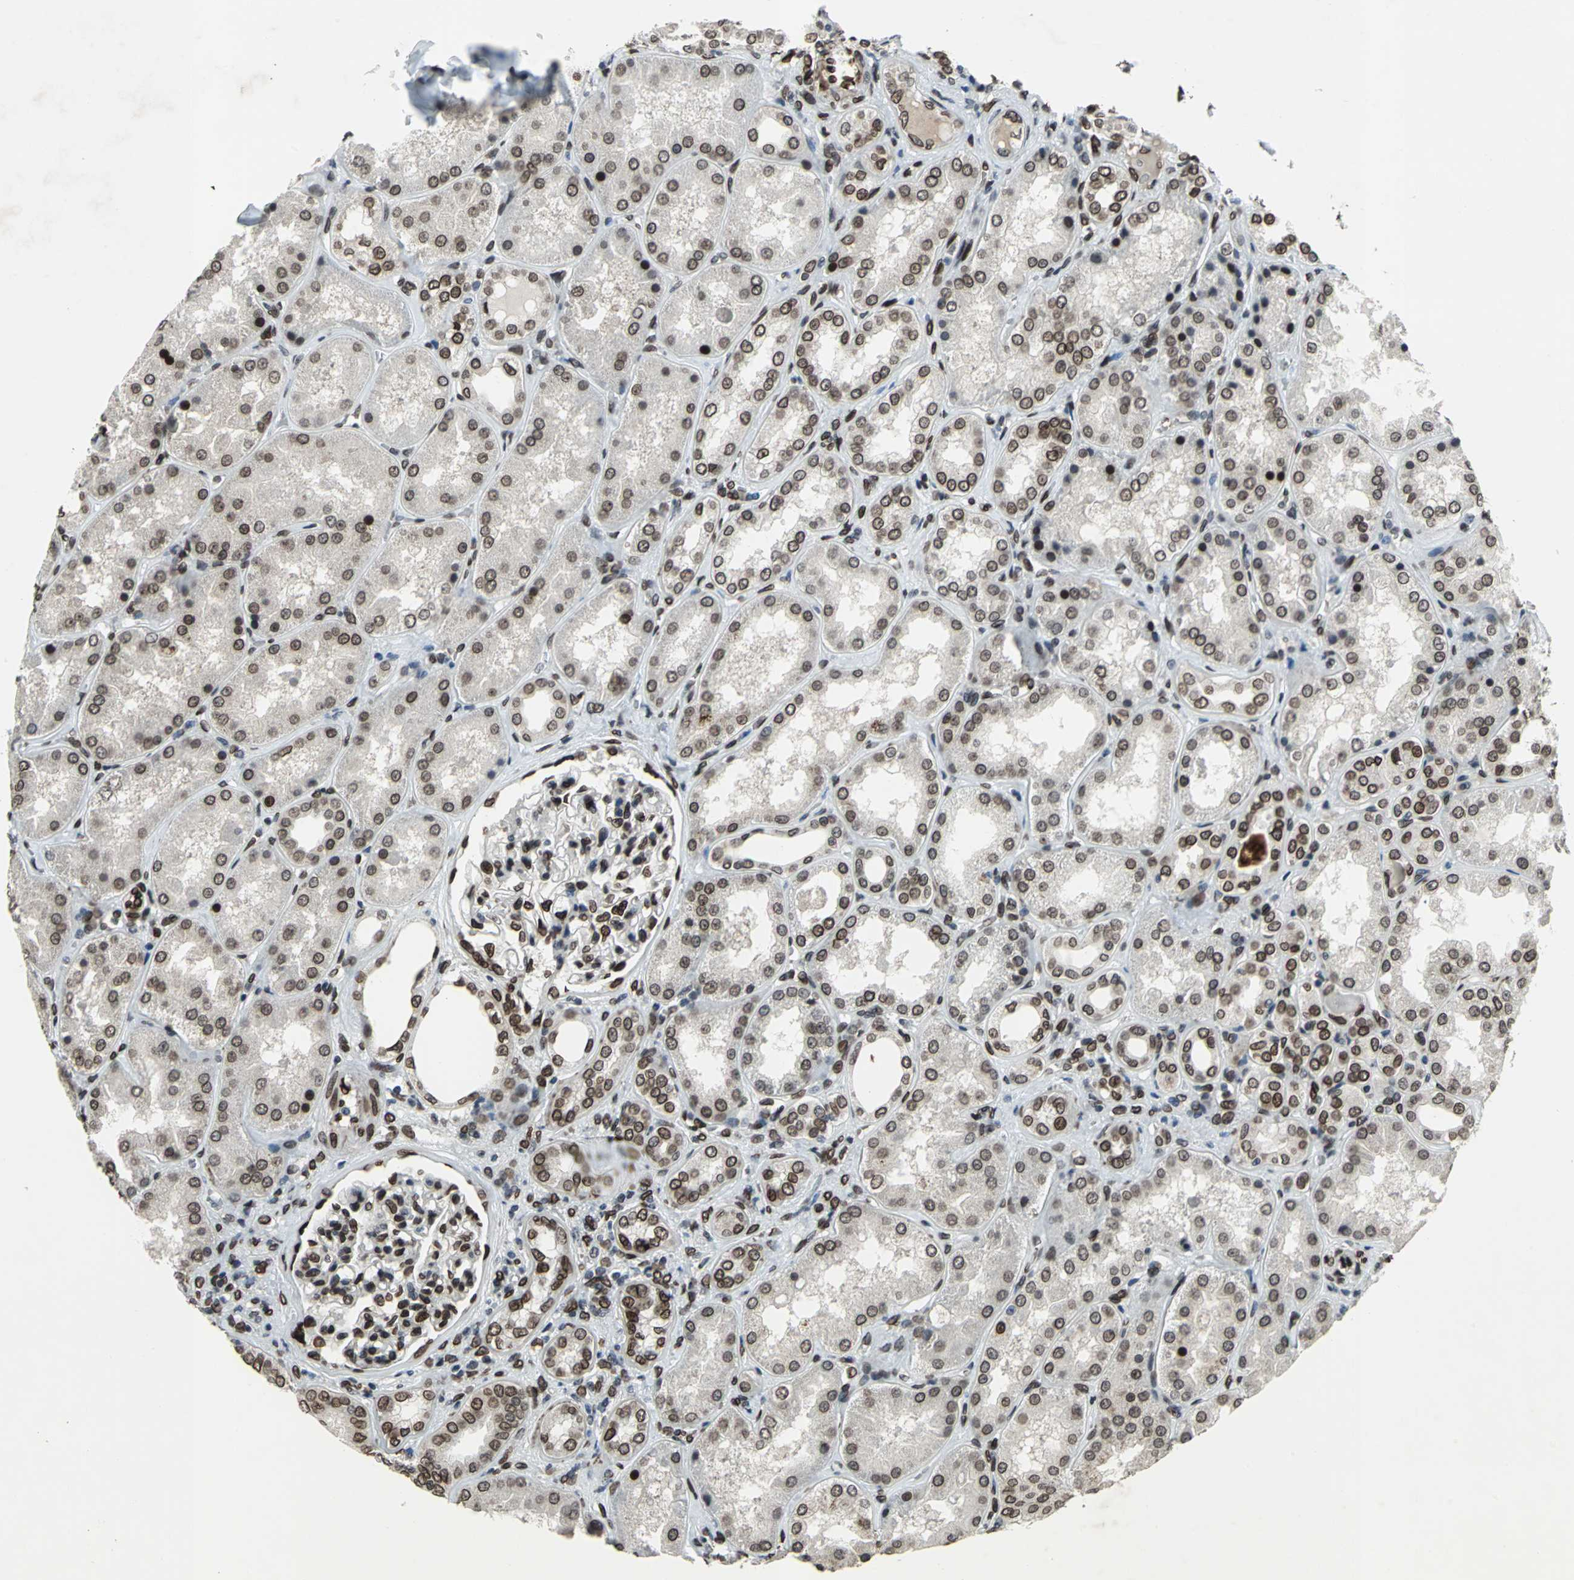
{"staining": {"intensity": "strong", "quantity": ">75%", "location": "nuclear"}, "tissue": "kidney", "cell_type": "Cells in glomeruli", "image_type": "normal", "snomed": [{"axis": "morphology", "description": "Normal tissue, NOS"}, {"axis": "topography", "description": "Kidney"}], "caption": "An image showing strong nuclear staining in about >75% of cells in glomeruli in benign kidney, as visualized by brown immunohistochemical staining.", "gene": "ISY1", "patient": {"sex": "female", "age": 56}}